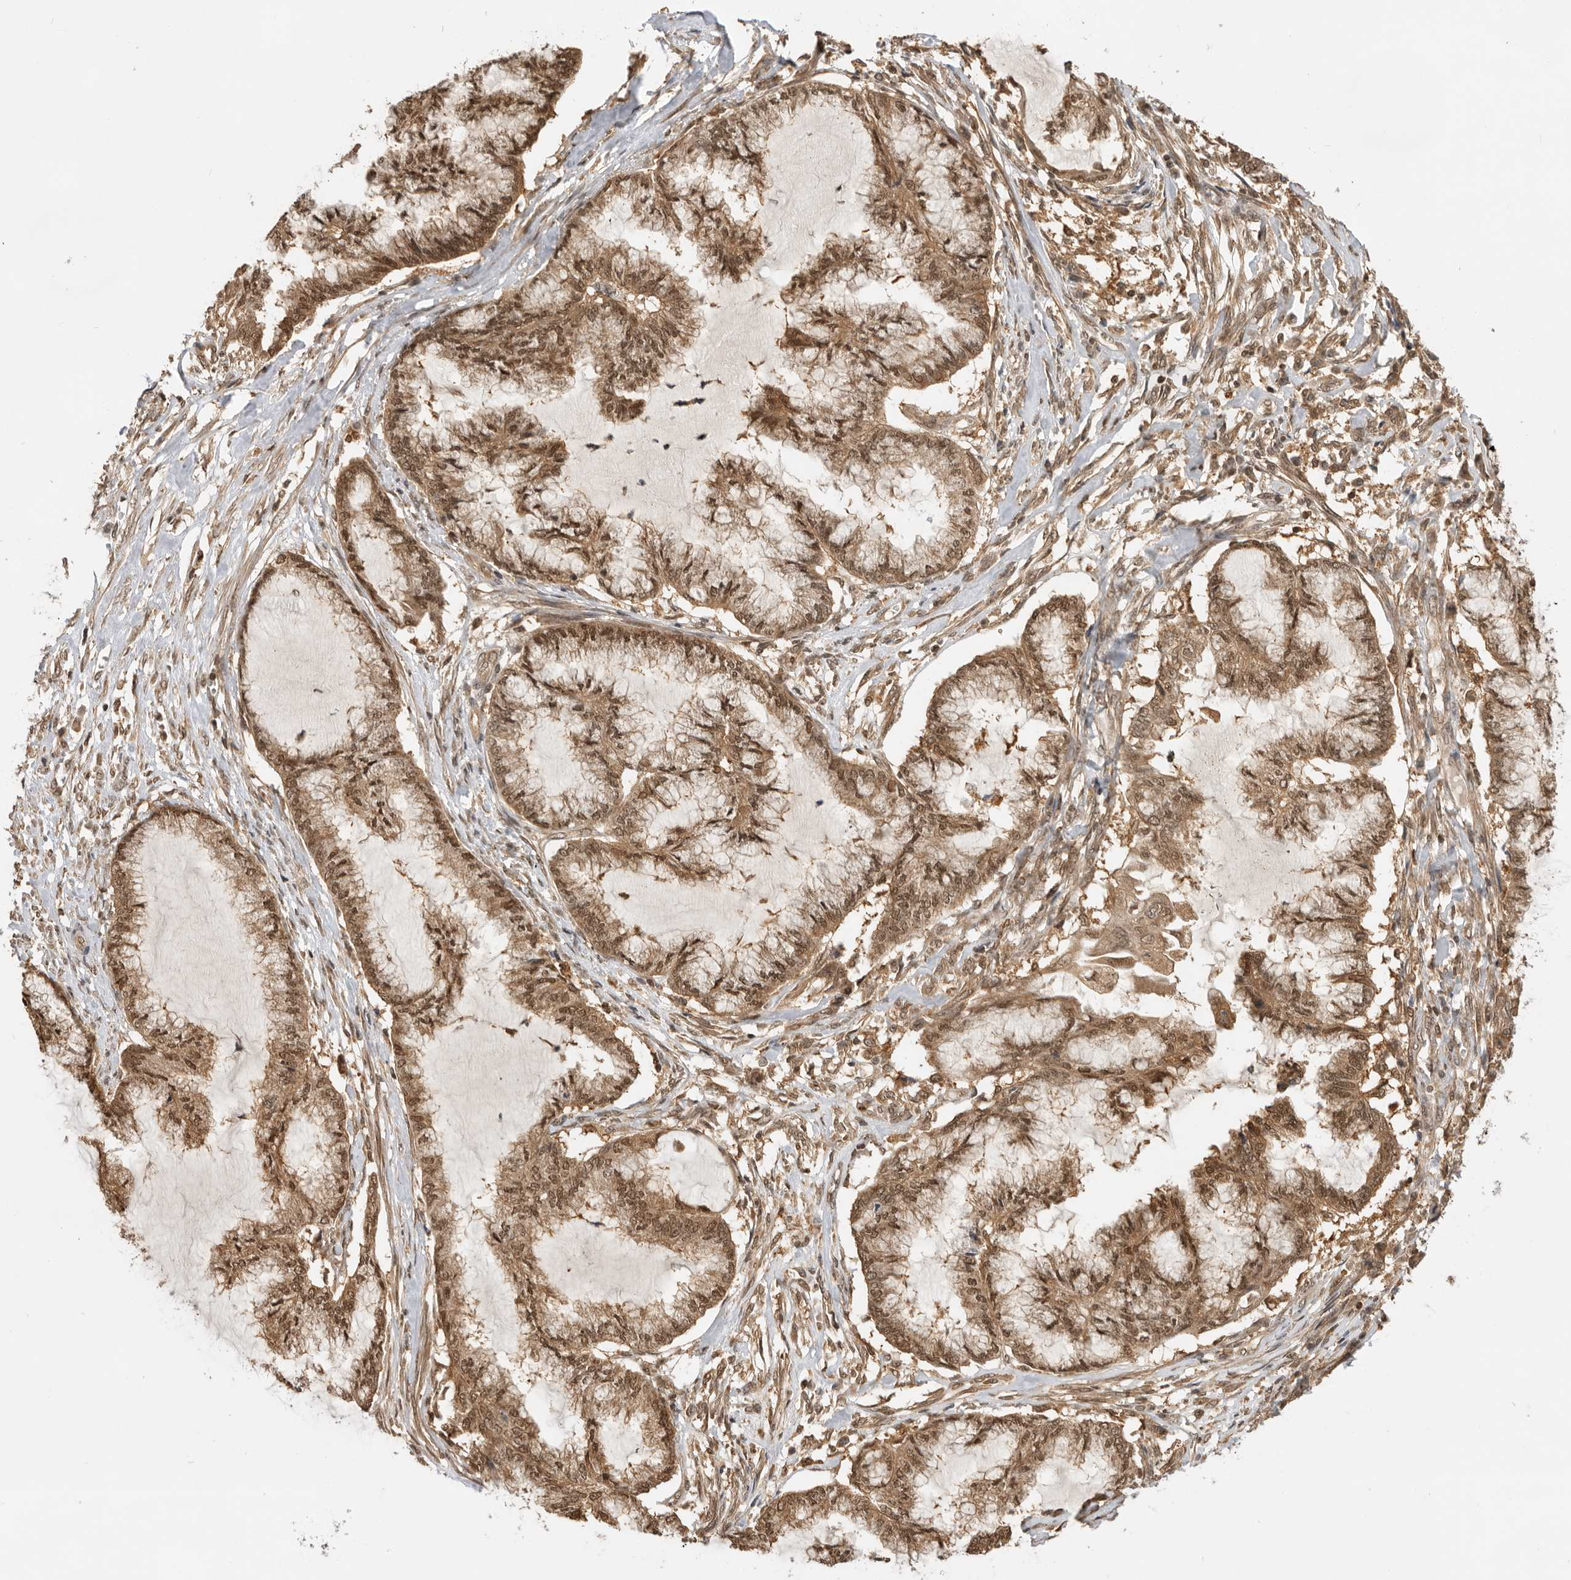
{"staining": {"intensity": "moderate", "quantity": ">75%", "location": "cytoplasmic/membranous,nuclear"}, "tissue": "endometrial cancer", "cell_type": "Tumor cells", "image_type": "cancer", "snomed": [{"axis": "morphology", "description": "Adenocarcinoma, NOS"}, {"axis": "topography", "description": "Endometrium"}], "caption": "Endometrial cancer (adenocarcinoma) stained with DAB (3,3'-diaminobenzidine) immunohistochemistry demonstrates medium levels of moderate cytoplasmic/membranous and nuclear expression in approximately >75% of tumor cells.", "gene": "ADPRS", "patient": {"sex": "female", "age": 86}}